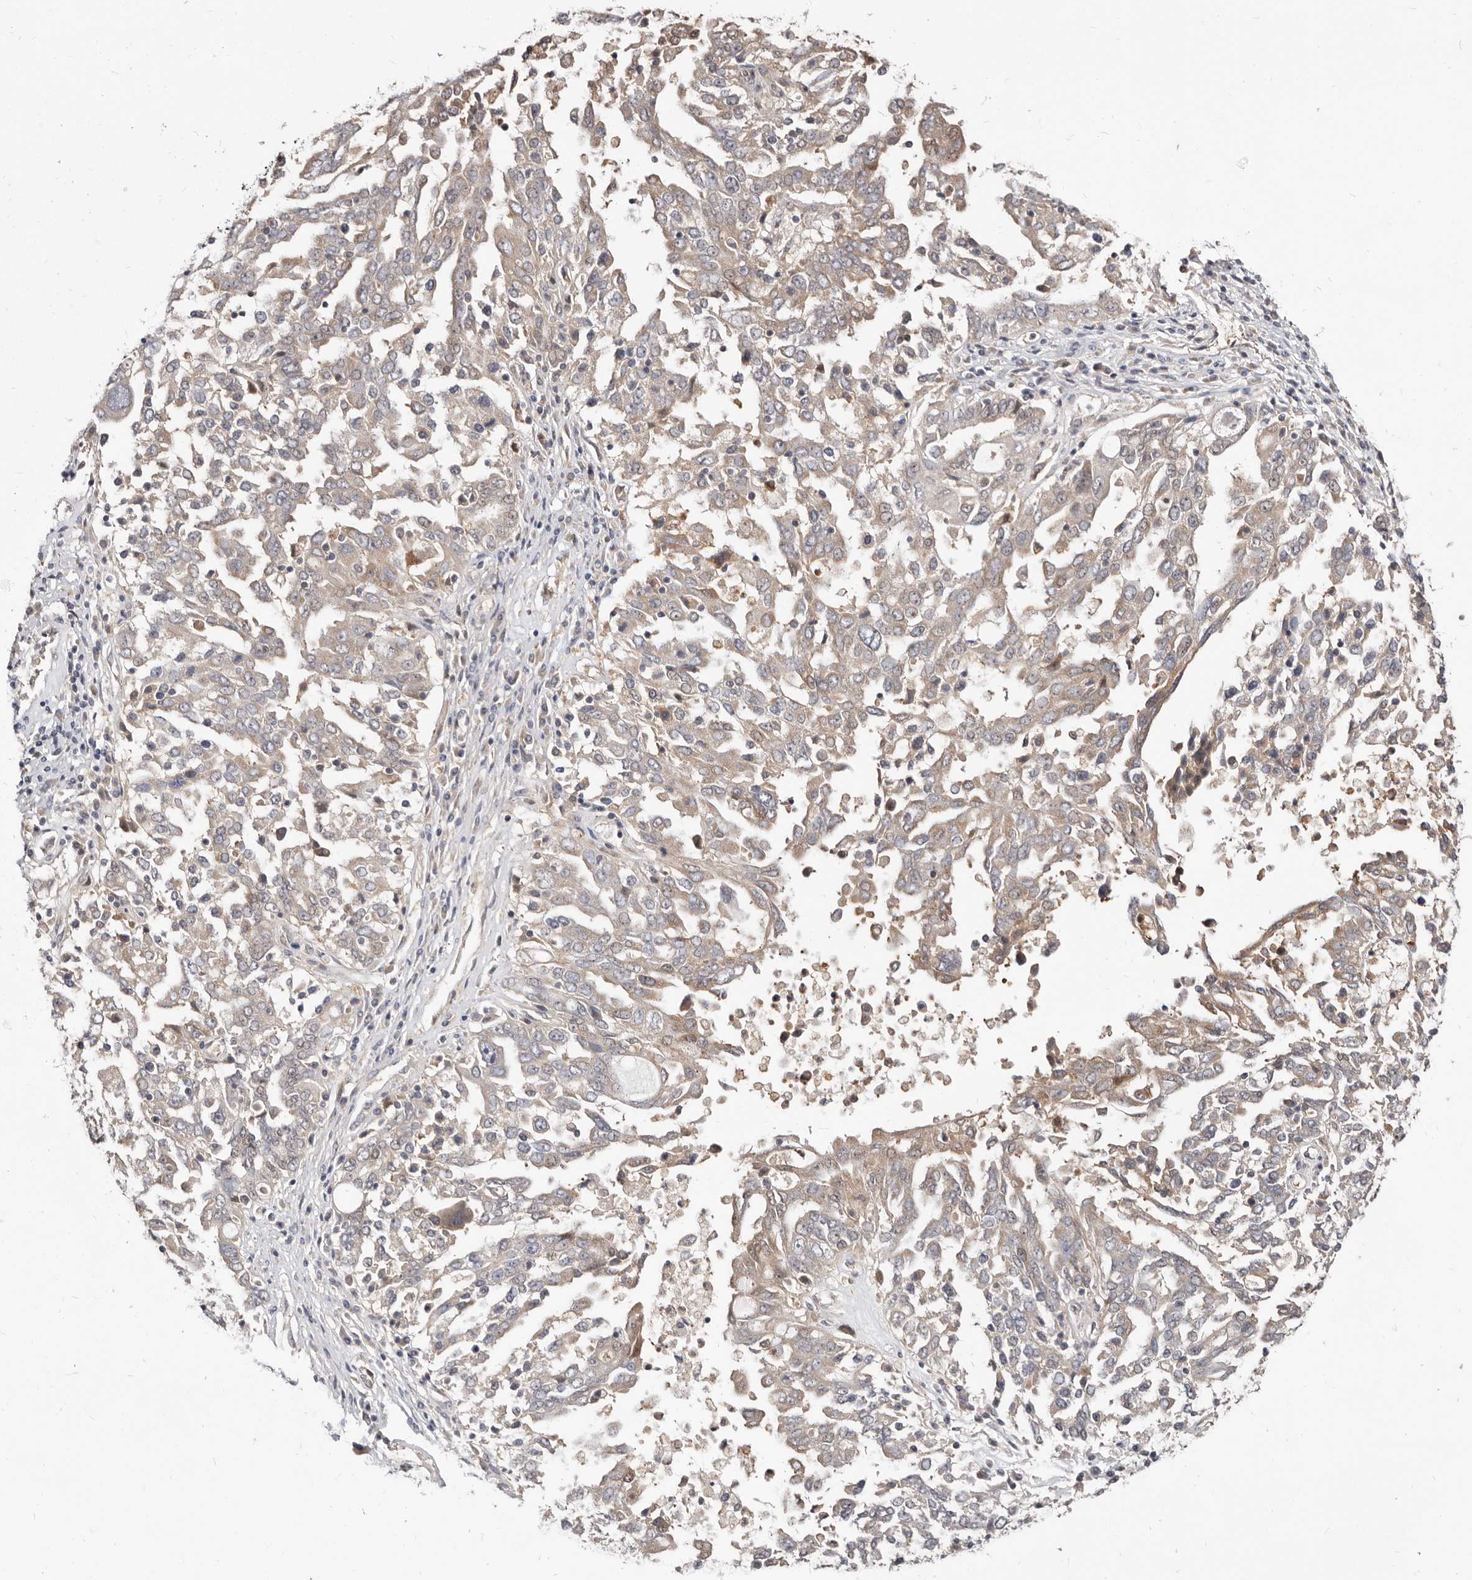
{"staining": {"intensity": "weak", "quantity": "25%-75%", "location": "cytoplasmic/membranous"}, "tissue": "ovarian cancer", "cell_type": "Tumor cells", "image_type": "cancer", "snomed": [{"axis": "morphology", "description": "Carcinoma, endometroid"}, {"axis": "topography", "description": "Ovary"}], "caption": "An image showing weak cytoplasmic/membranous staining in approximately 25%-75% of tumor cells in endometroid carcinoma (ovarian), as visualized by brown immunohistochemical staining.", "gene": "TC2N", "patient": {"sex": "female", "age": 62}}